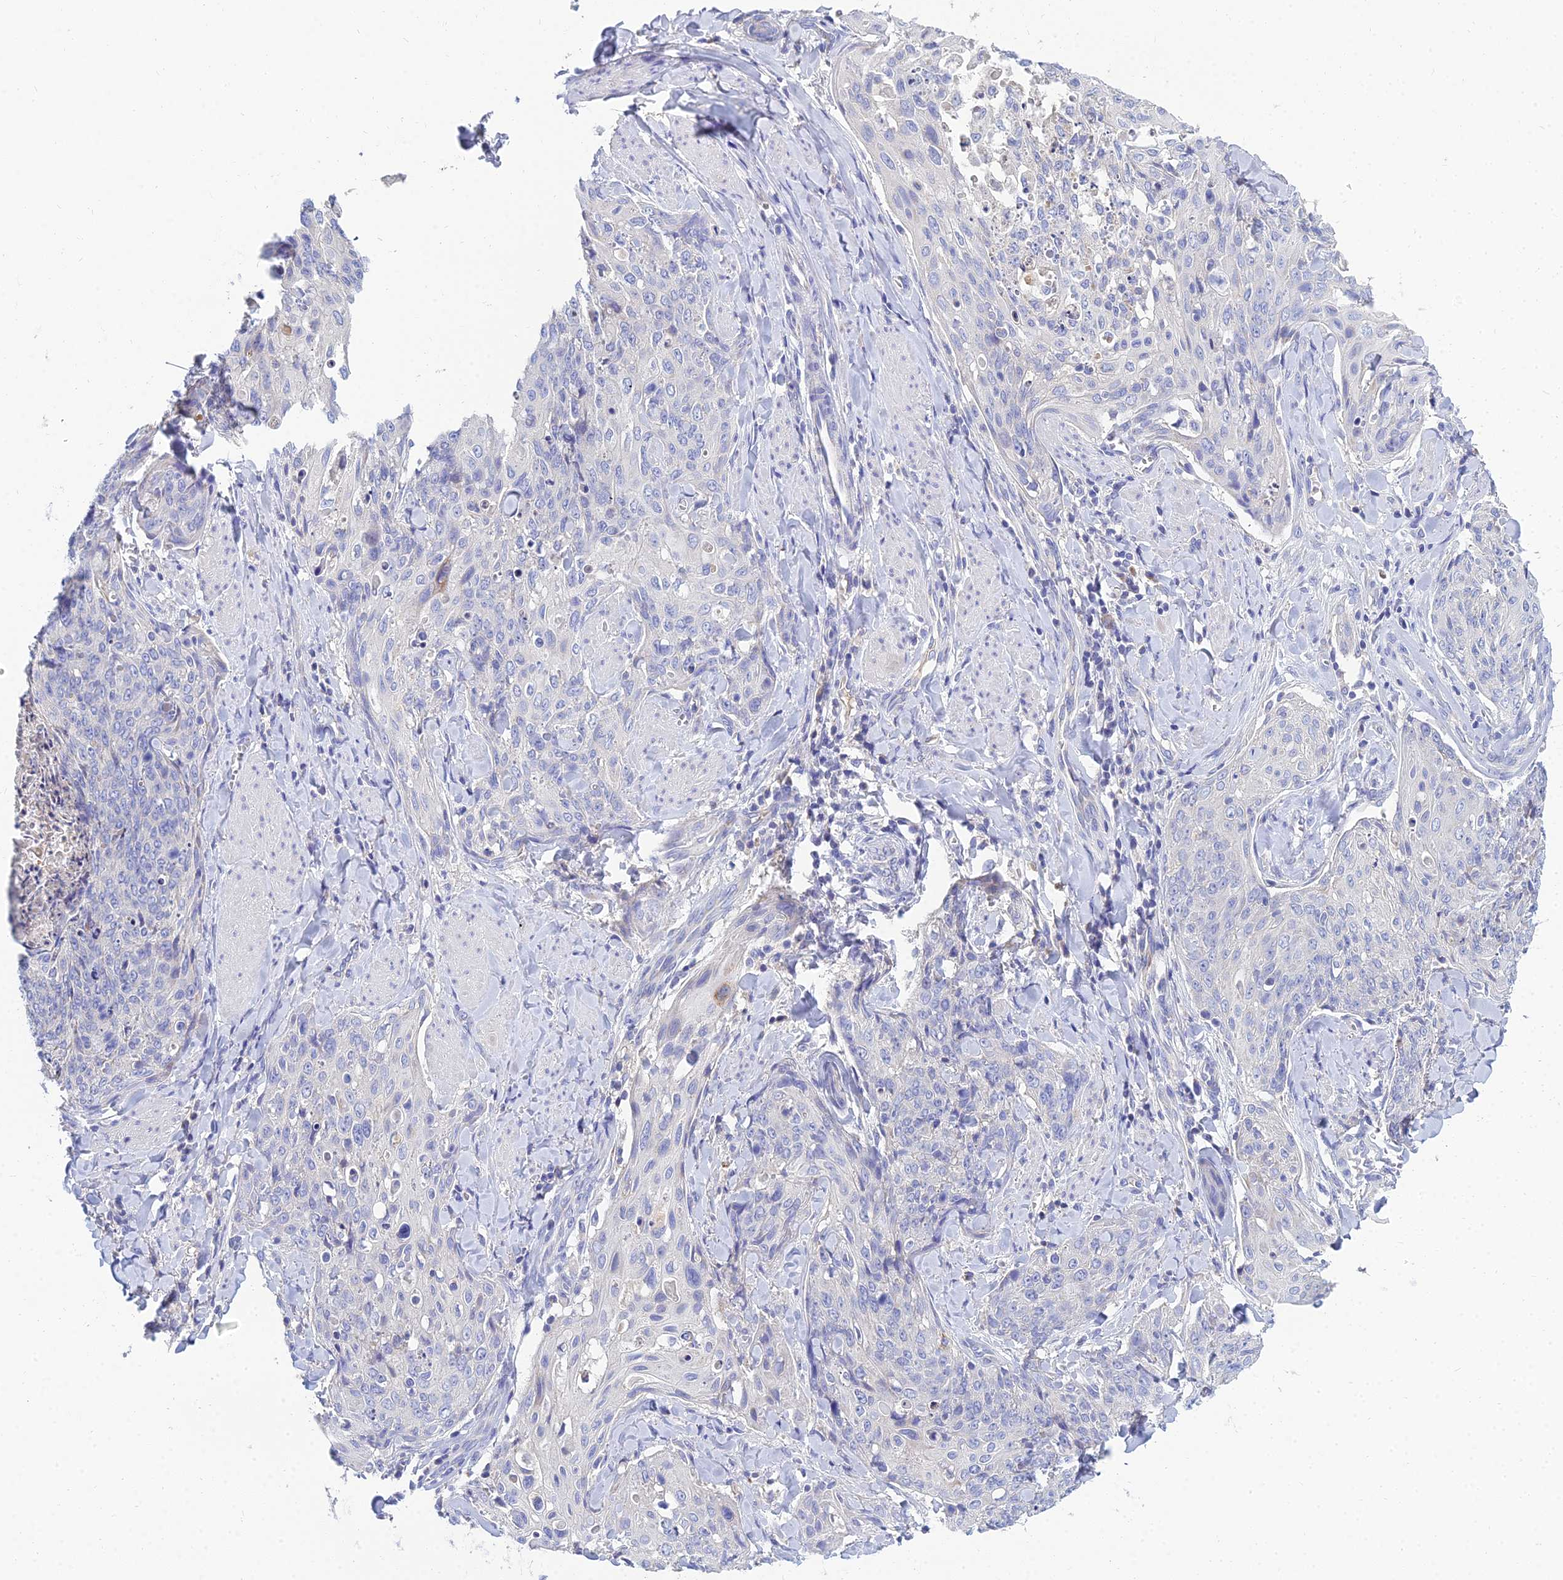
{"staining": {"intensity": "negative", "quantity": "none", "location": "none"}, "tissue": "skin cancer", "cell_type": "Tumor cells", "image_type": "cancer", "snomed": [{"axis": "morphology", "description": "Squamous cell carcinoma, NOS"}, {"axis": "topography", "description": "Skin"}, {"axis": "topography", "description": "Vulva"}], "caption": "The micrograph displays no significant staining in tumor cells of squamous cell carcinoma (skin).", "gene": "NPY", "patient": {"sex": "female", "age": 85}}